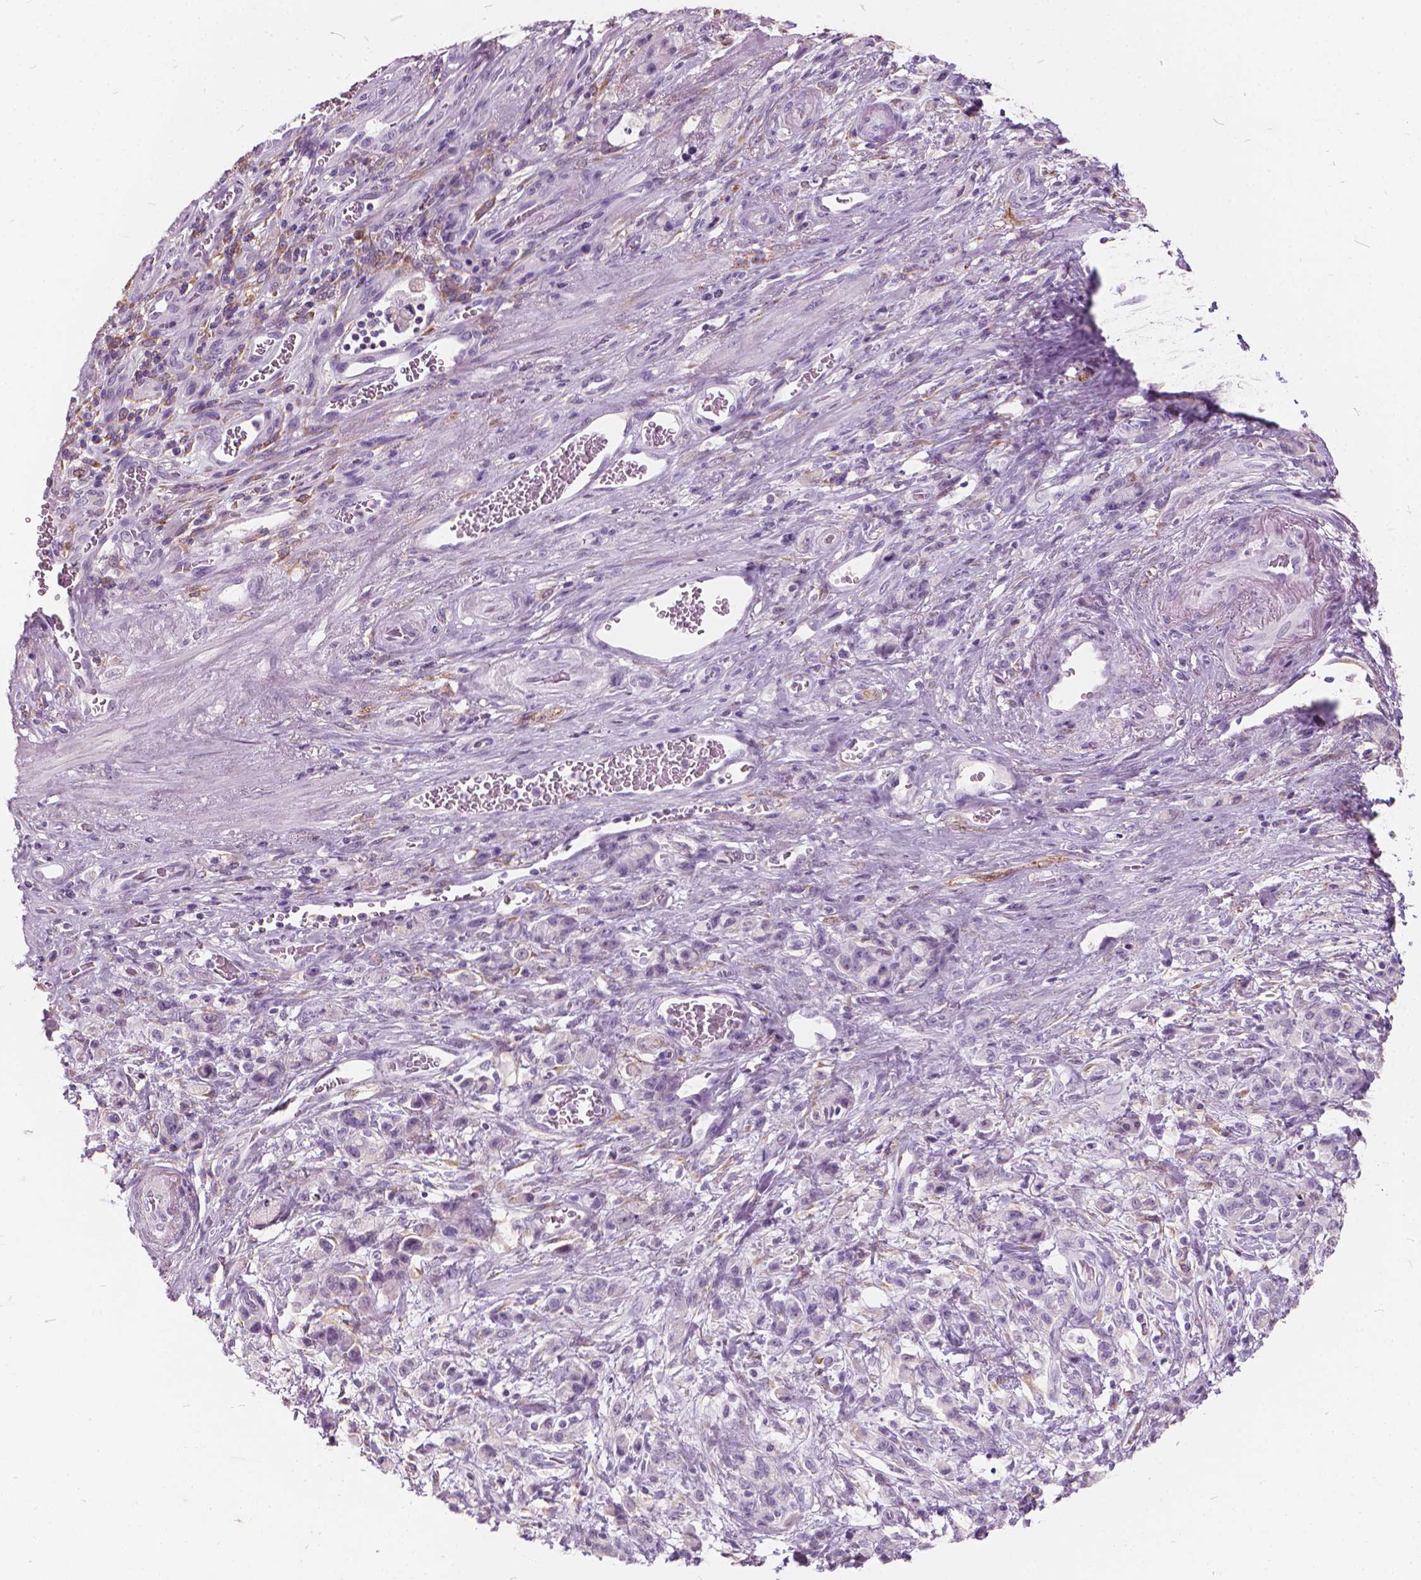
{"staining": {"intensity": "negative", "quantity": "none", "location": "none"}, "tissue": "stomach cancer", "cell_type": "Tumor cells", "image_type": "cancer", "snomed": [{"axis": "morphology", "description": "Adenocarcinoma, NOS"}, {"axis": "topography", "description": "Stomach"}], "caption": "The micrograph exhibits no staining of tumor cells in stomach adenocarcinoma.", "gene": "DNM1", "patient": {"sex": "male", "age": 77}}